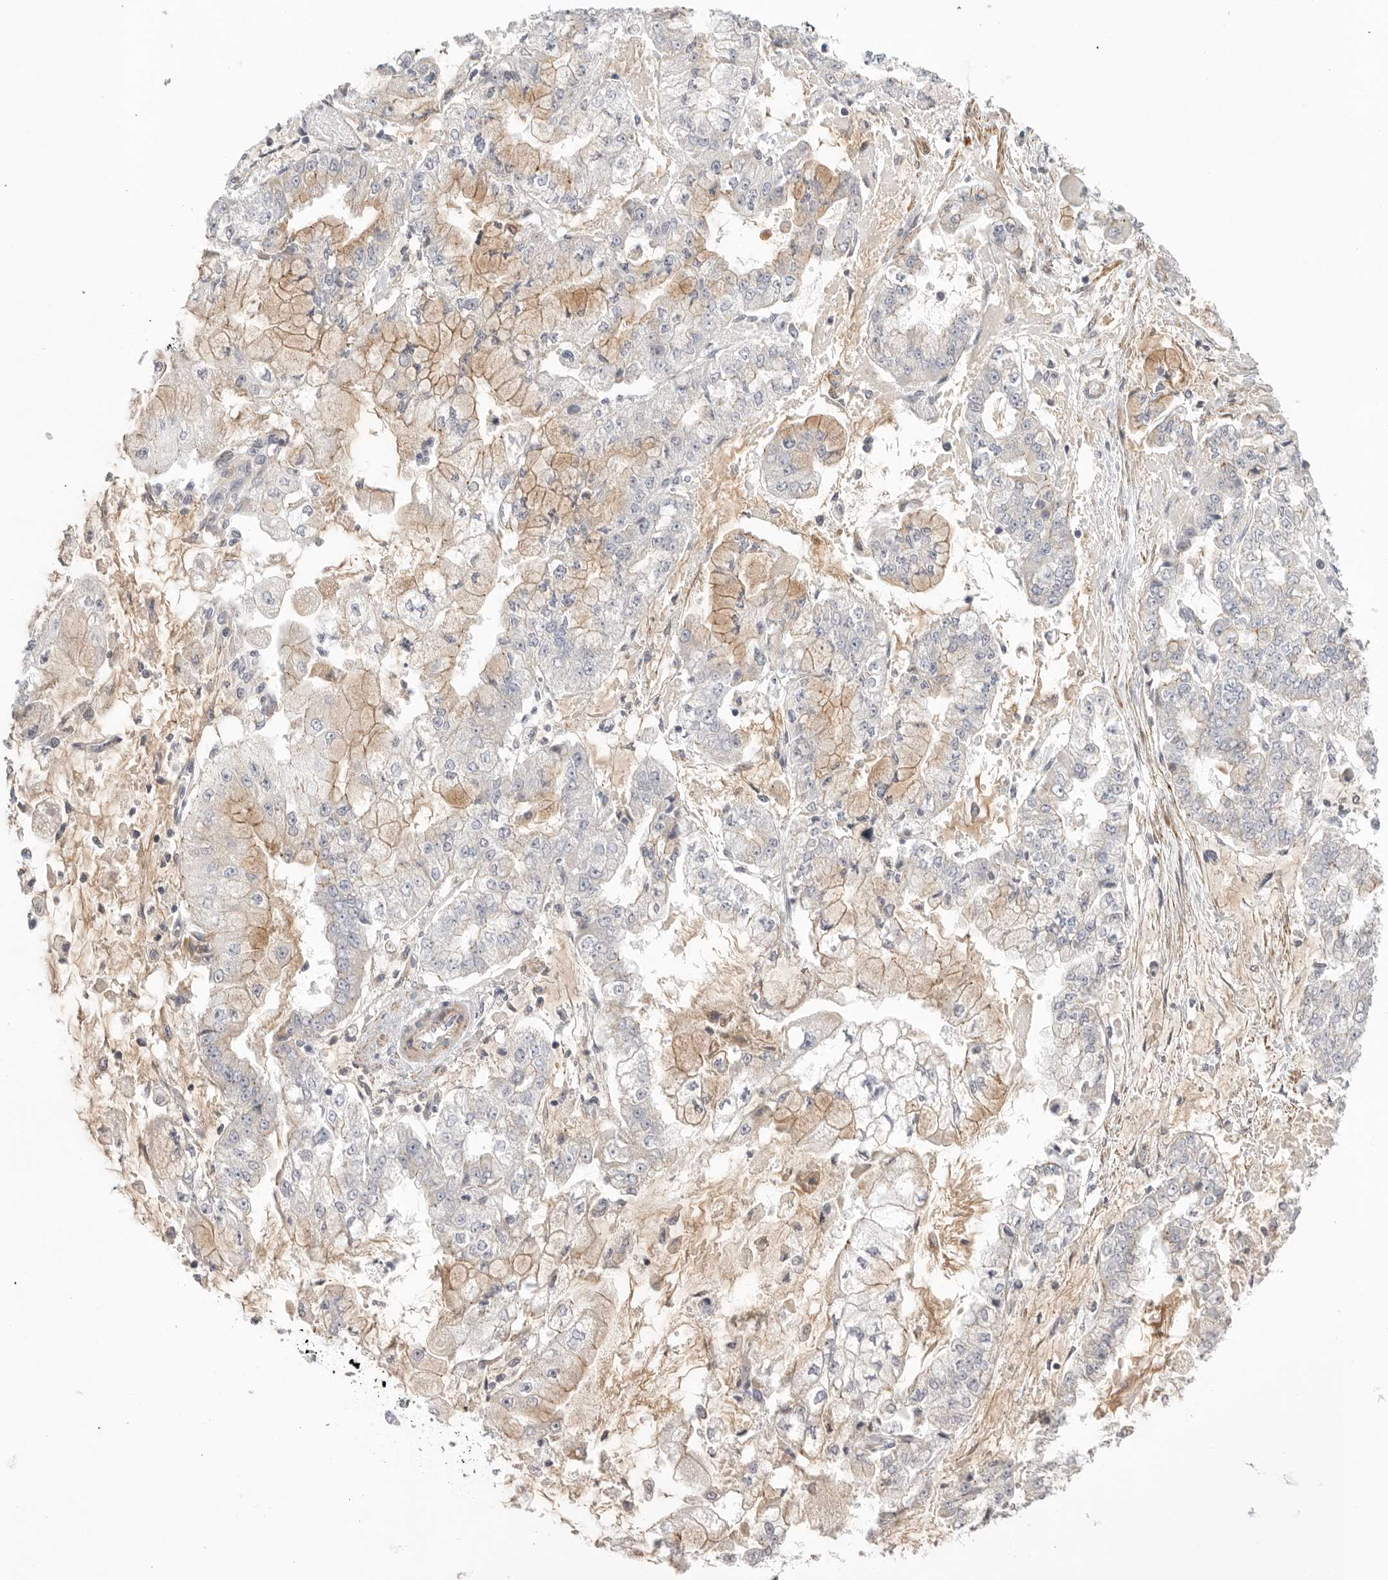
{"staining": {"intensity": "weak", "quantity": "<25%", "location": "cytoplasmic/membranous"}, "tissue": "stomach cancer", "cell_type": "Tumor cells", "image_type": "cancer", "snomed": [{"axis": "morphology", "description": "Adenocarcinoma, NOS"}, {"axis": "topography", "description": "Stomach"}], "caption": "Tumor cells show no significant protein staining in adenocarcinoma (stomach). (DAB immunohistochemistry (IHC), high magnification).", "gene": "STAB2", "patient": {"sex": "male", "age": 76}}